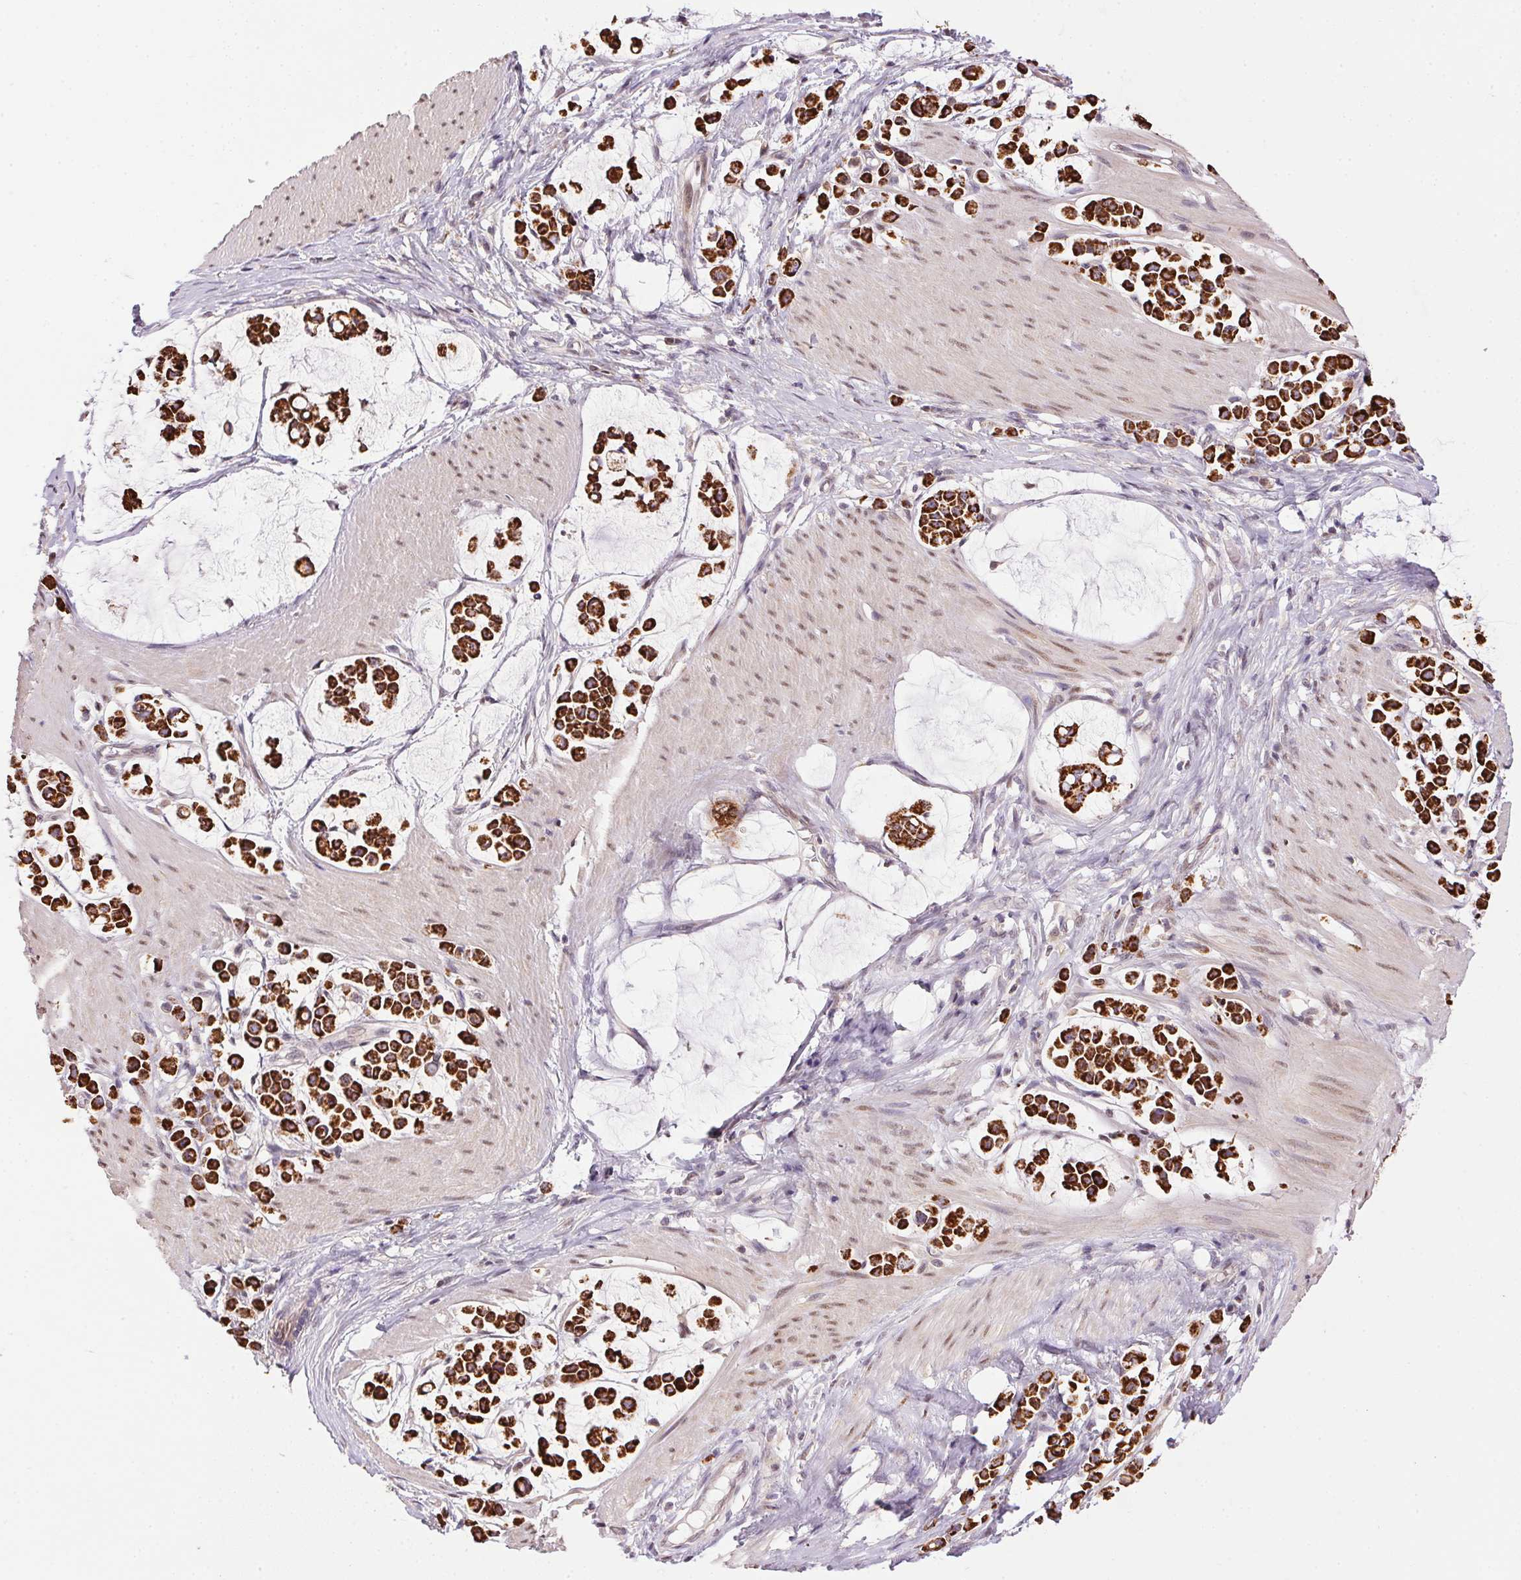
{"staining": {"intensity": "strong", "quantity": ">75%", "location": "cytoplasmic/membranous"}, "tissue": "stomach cancer", "cell_type": "Tumor cells", "image_type": "cancer", "snomed": [{"axis": "morphology", "description": "Adenocarcinoma, NOS"}, {"axis": "topography", "description": "Stomach"}], "caption": "Adenocarcinoma (stomach) stained with immunohistochemistry demonstrates strong cytoplasmic/membranous positivity in approximately >75% of tumor cells.", "gene": "SC5D", "patient": {"sex": "male", "age": 82}}